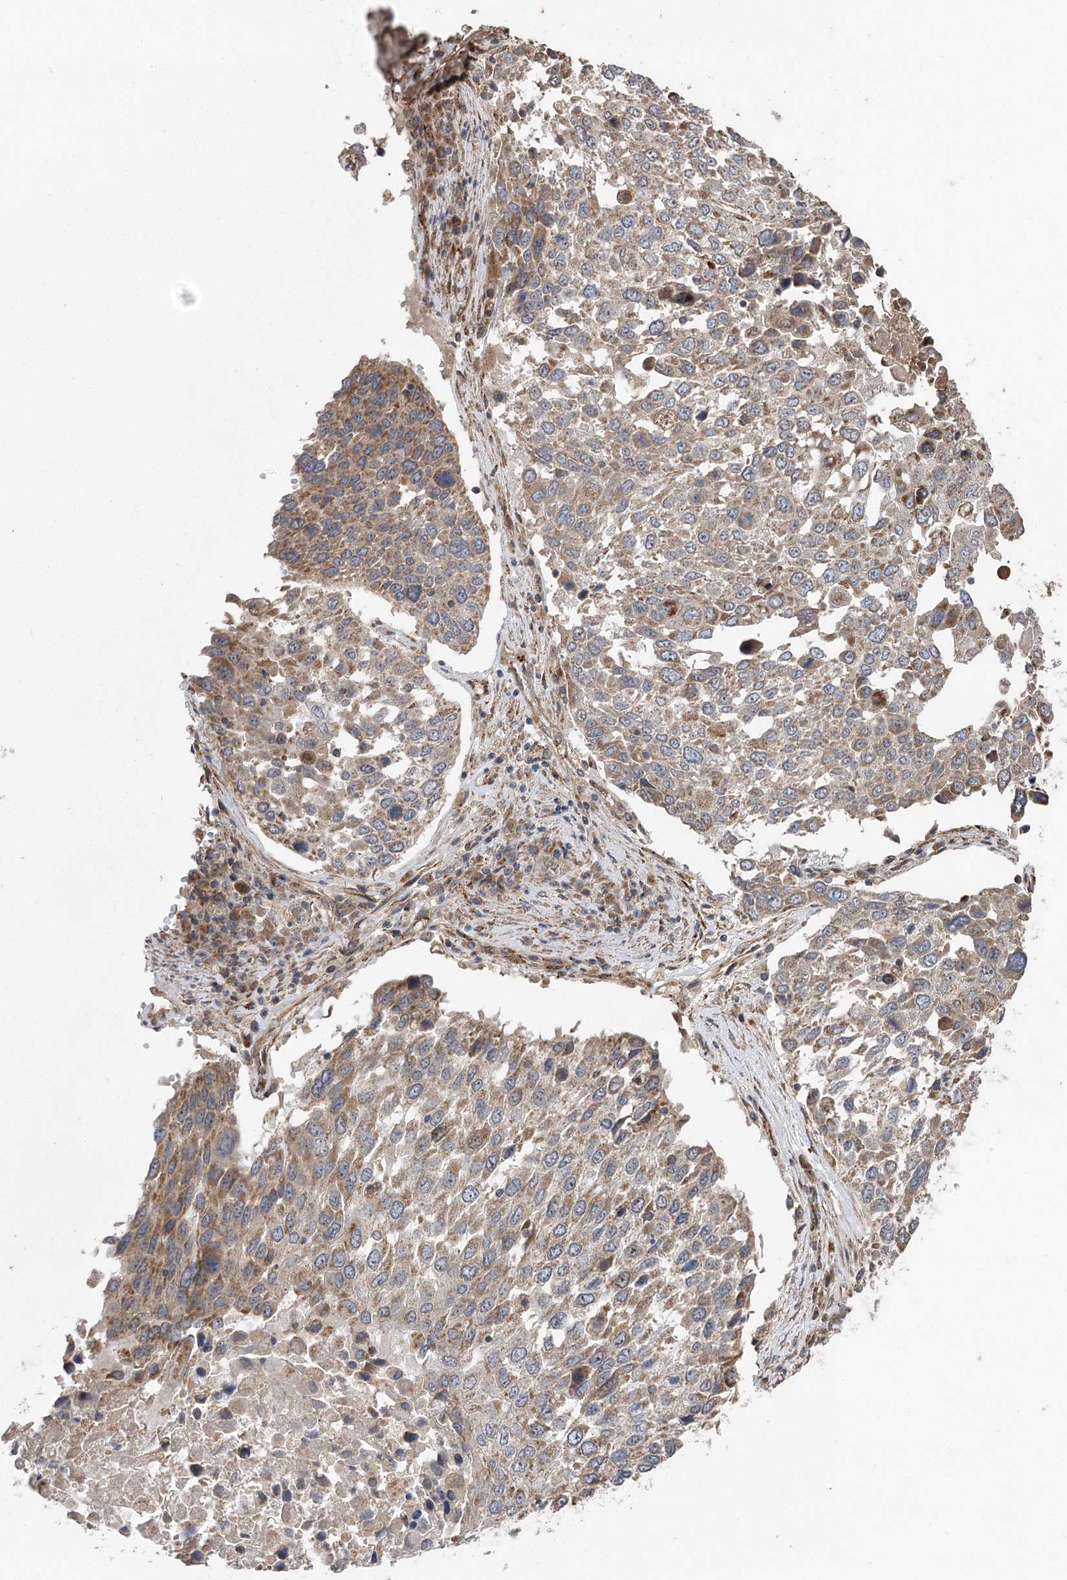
{"staining": {"intensity": "moderate", "quantity": ">75%", "location": "cytoplasmic/membranous"}, "tissue": "lung cancer", "cell_type": "Tumor cells", "image_type": "cancer", "snomed": [{"axis": "morphology", "description": "Squamous cell carcinoma, NOS"}, {"axis": "topography", "description": "Lung"}], "caption": "Protein staining of lung cancer tissue demonstrates moderate cytoplasmic/membranous expression in approximately >75% of tumor cells. (Brightfield microscopy of DAB IHC at high magnification).", "gene": "RWDD4", "patient": {"sex": "male", "age": 65}}